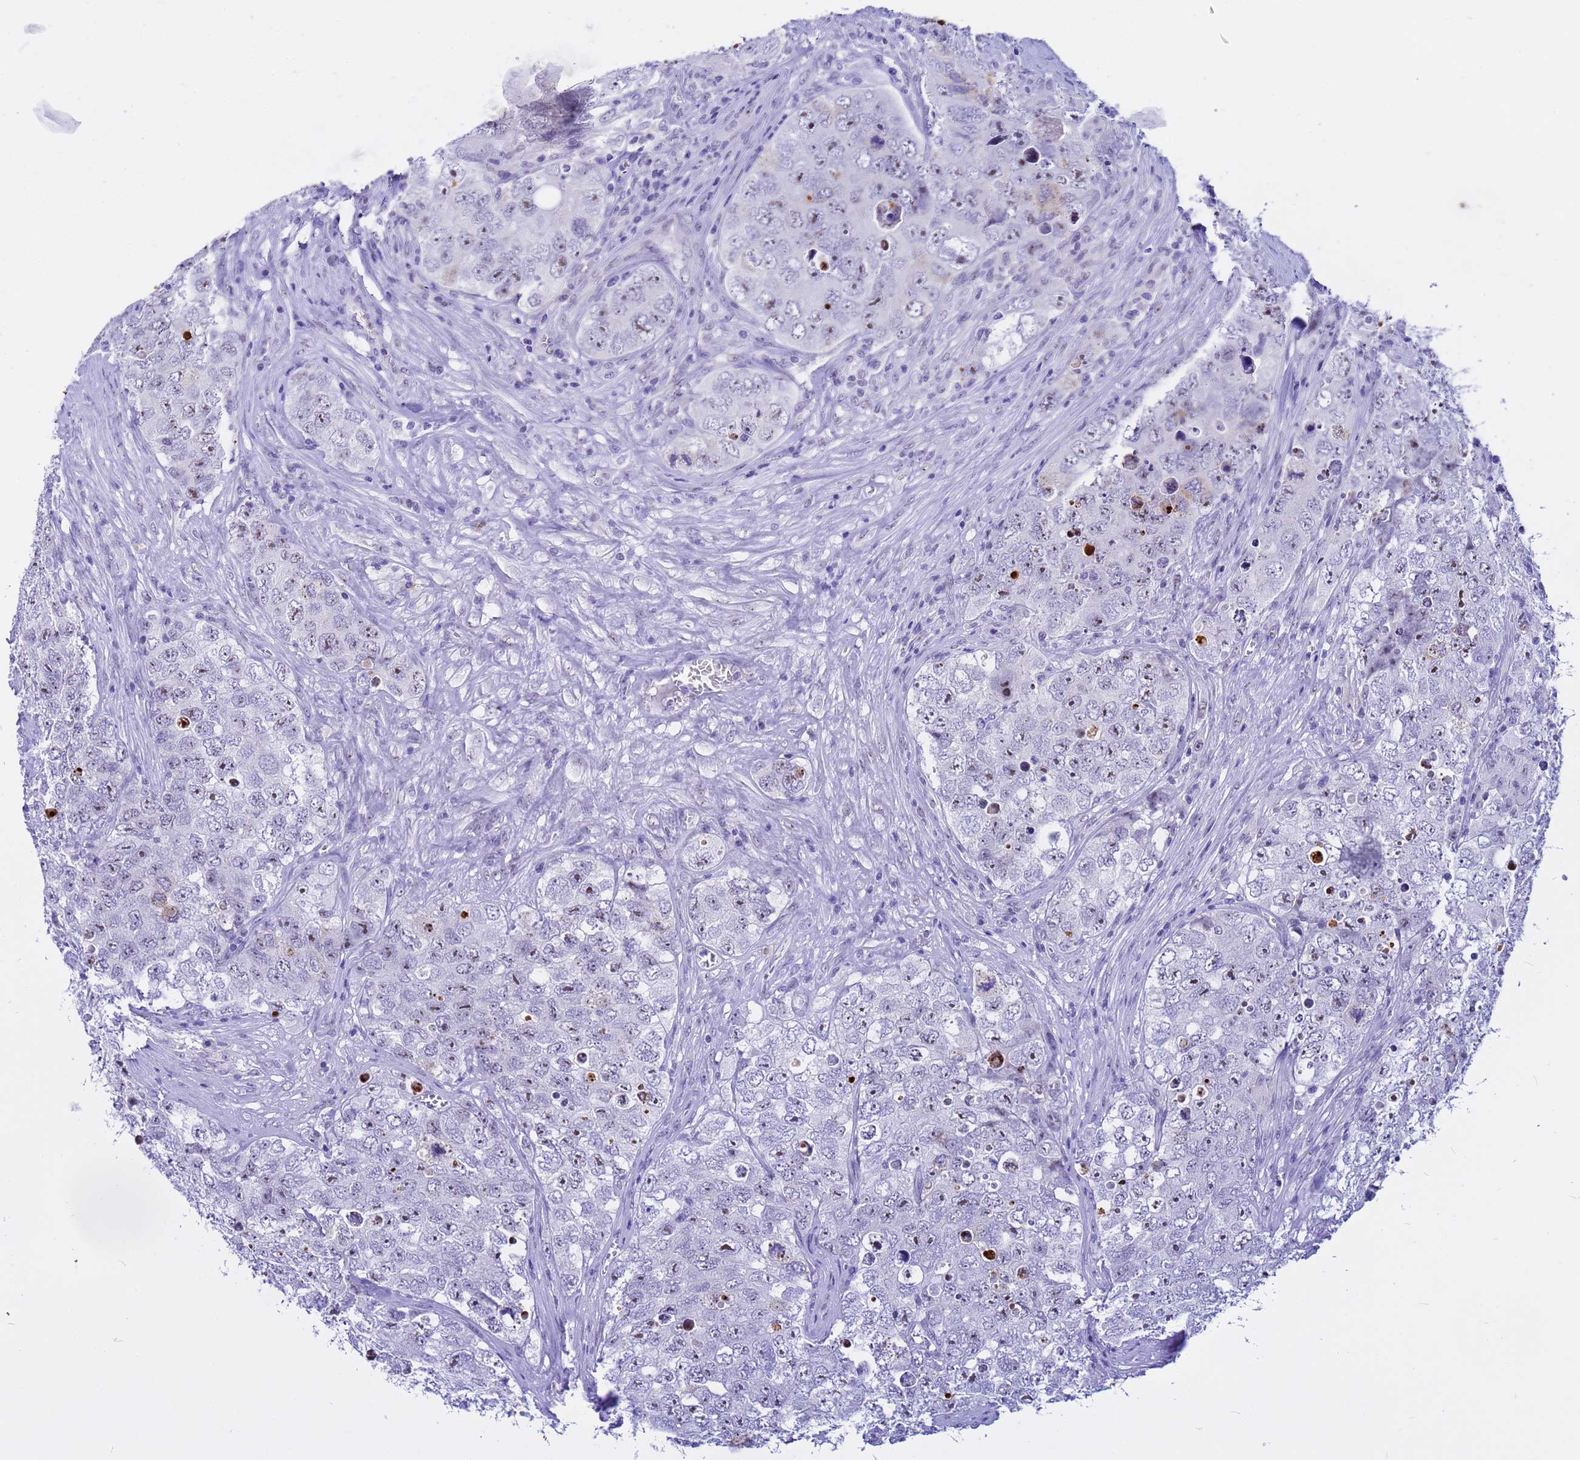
{"staining": {"intensity": "negative", "quantity": "none", "location": "none"}, "tissue": "testis cancer", "cell_type": "Tumor cells", "image_type": "cancer", "snomed": [{"axis": "morphology", "description": "Seminoma, NOS"}, {"axis": "morphology", "description": "Carcinoma, Embryonal, NOS"}, {"axis": "topography", "description": "Testis"}], "caption": "The image shows no staining of tumor cells in embryonal carcinoma (testis). Nuclei are stained in blue.", "gene": "DMRTC2", "patient": {"sex": "male", "age": 43}}